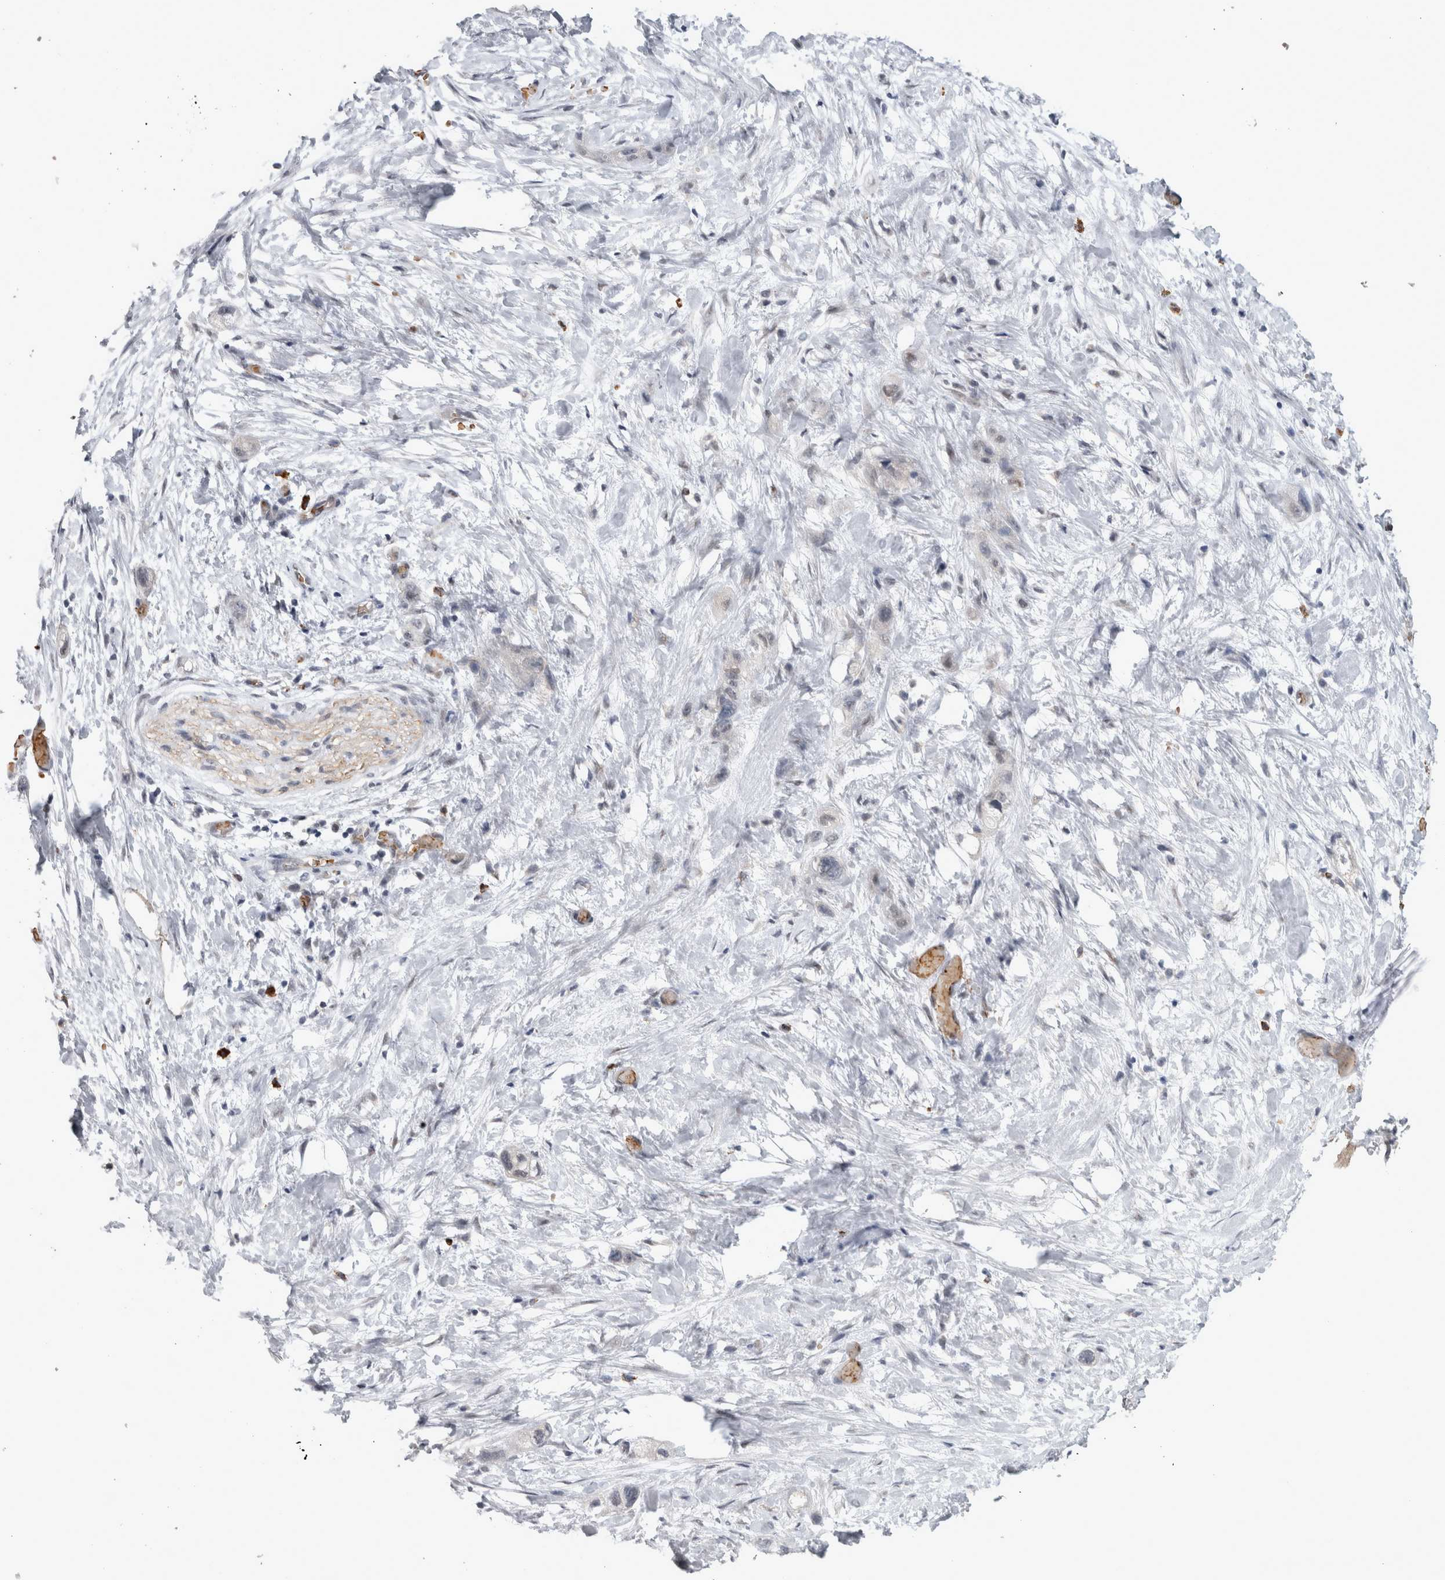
{"staining": {"intensity": "negative", "quantity": "none", "location": "none"}, "tissue": "stomach cancer", "cell_type": "Tumor cells", "image_type": "cancer", "snomed": [{"axis": "morphology", "description": "Adenocarcinoma, NOS"}, {"axis": "topography", "description": "Stomach"}, {"axis": "topography", "description": "Stomach, lower"}], "caption": "This is a micrograph of IHC staining of stomach cancer, which shows no staining in tumor cells.", "gene": "PEBP4", "patient": {"sex": "female", "age": 48}}